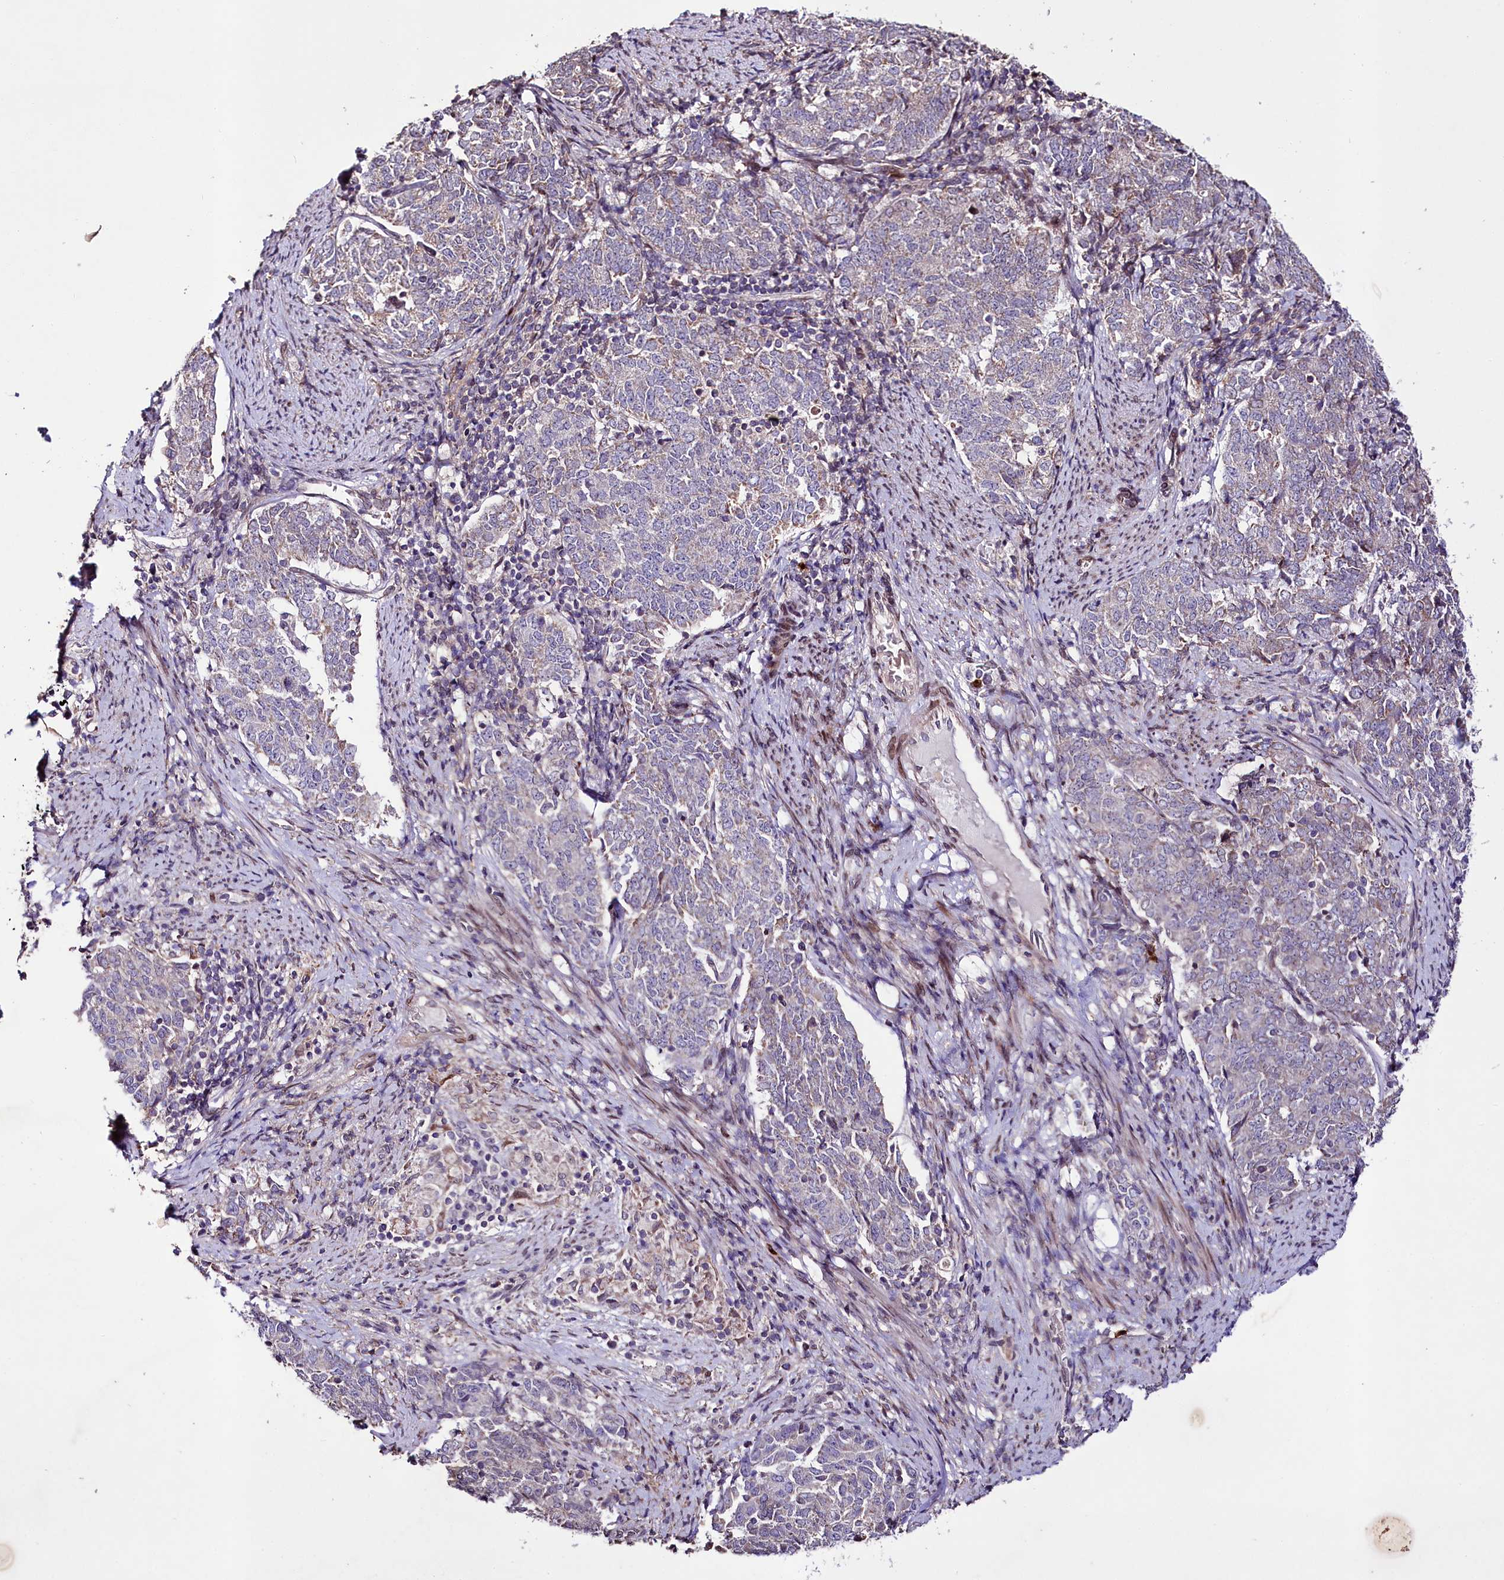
{"staining": {"intensity": "negative", "quantity": "none", "location": "none"}, "tissue": "endometrial cancer", "cell_type": "Tumor cells", "image_type": "cancer", "snomed": [{"axis": "morphology", "description": "Adenocarcinoma, NOS"}, {"axis": "topography", "description": "Endometrium"}], "caption": "DAB immunohistochemical staining of adenocarcinoma (endometrial) exhibits no significant staining in tumor cells.", "gene": "ZNF226", "patient": {"sex": "female", "age": 80}}